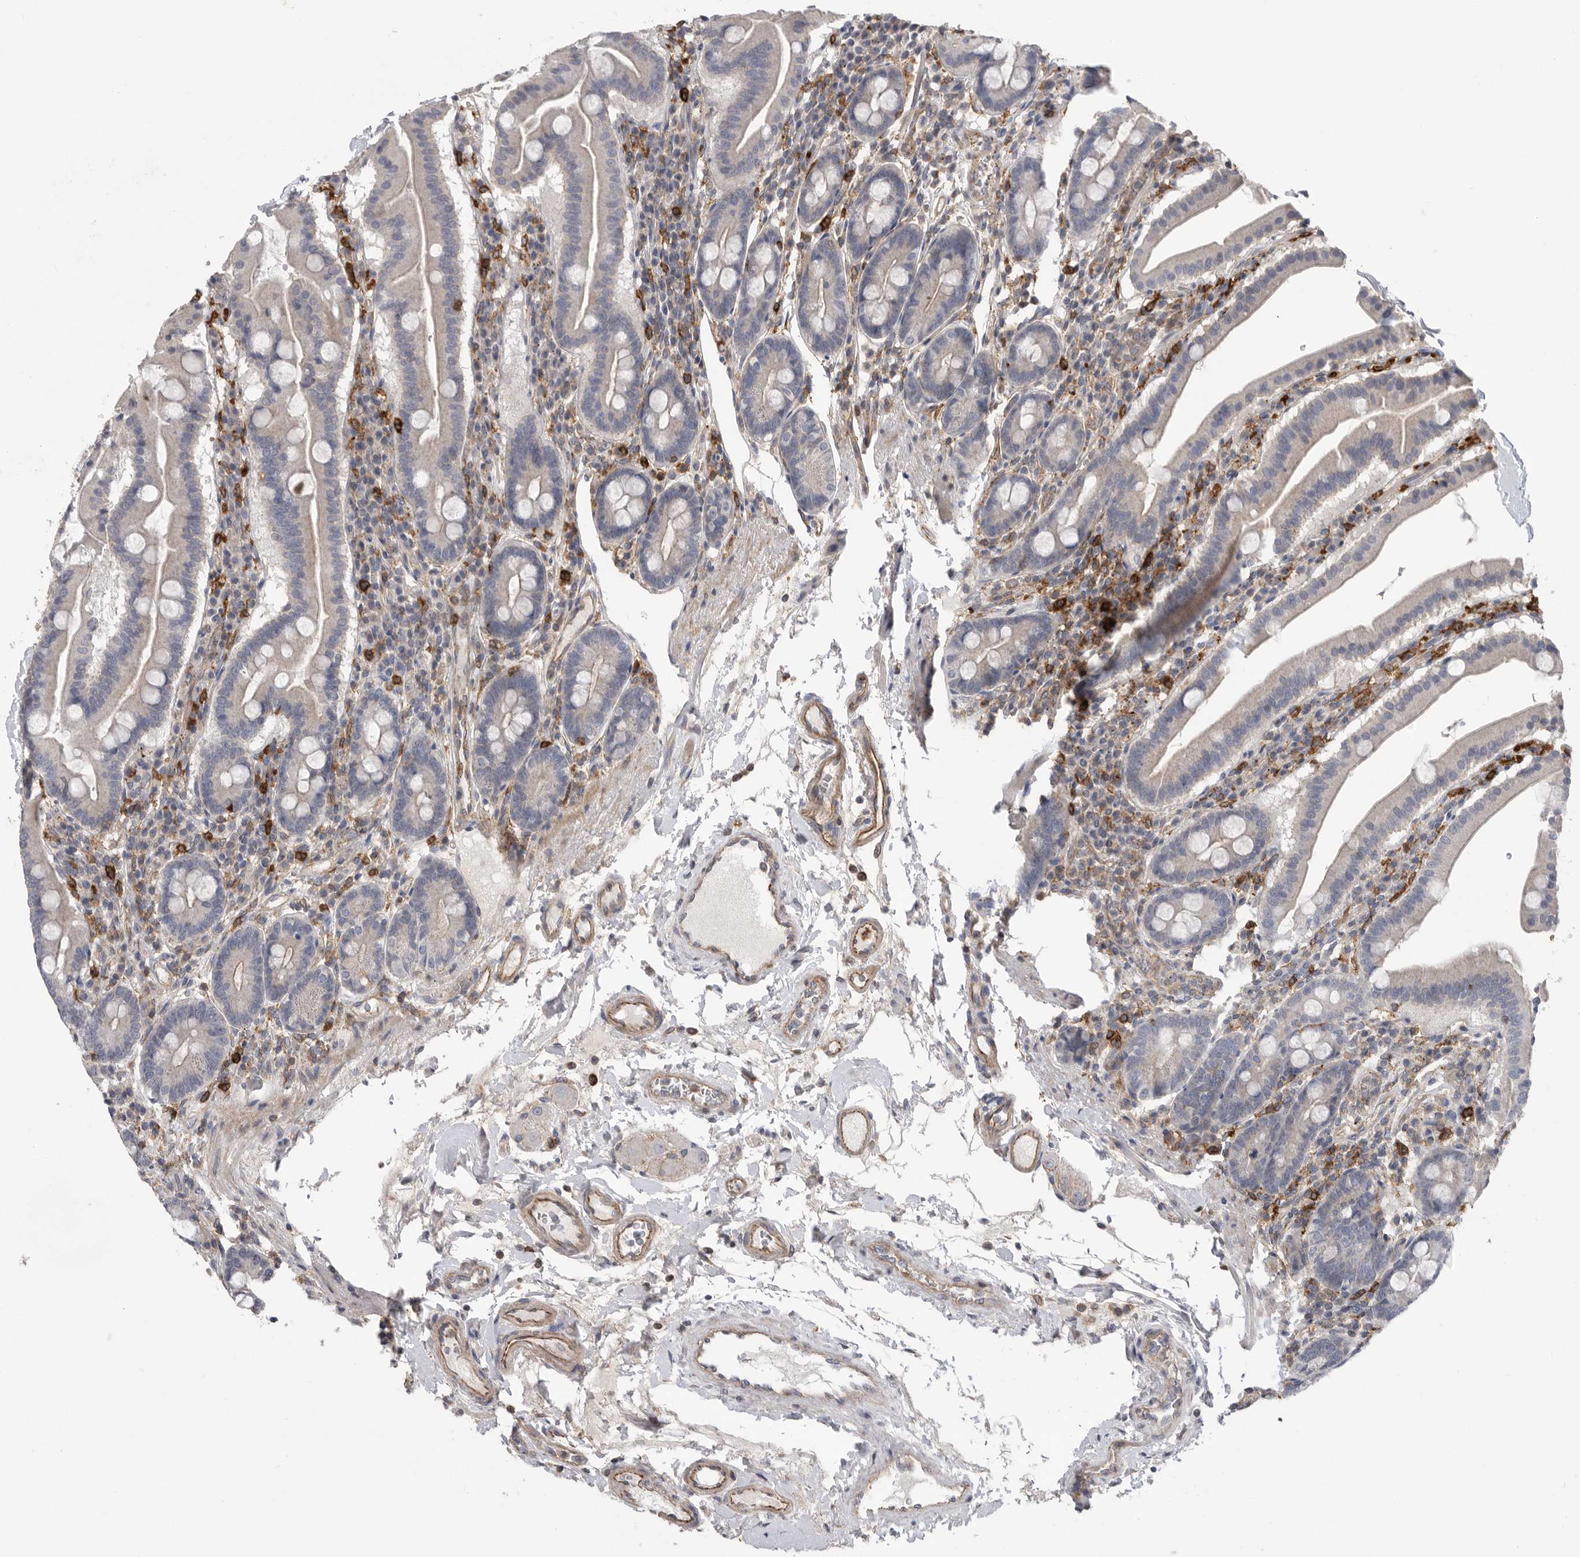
{"staining": {"intensity": "weak", "quantity": "25%-75%", "location": "cytoplasmic/membranous"}, "tissue": "duodenum", "cell_type": "Glandular cells", "image_type": "normal", "snomed": [{"axis": "morphology", "description": "Normal tissue, NOS"}, {"axis": "morphology", "description": "Adenocarcinoma, NOS"}, {"axis": "topography", "description": "Pancreas"}, {"axis": "topography", "description": "Duodenum"}], "caption": "Protein expression analysis of benign human duodenum reveals weak cytoplasmic/membranous expression in about 25%-75% of glandular cells. The staining was performed using DAB to visualize the protein expression in brown, while the nuclei were stained in blue with hematoxylin (Magnification: 20x).", "gene": "SIGLEC10", "patient": {"sex": "male", "age": 50}}